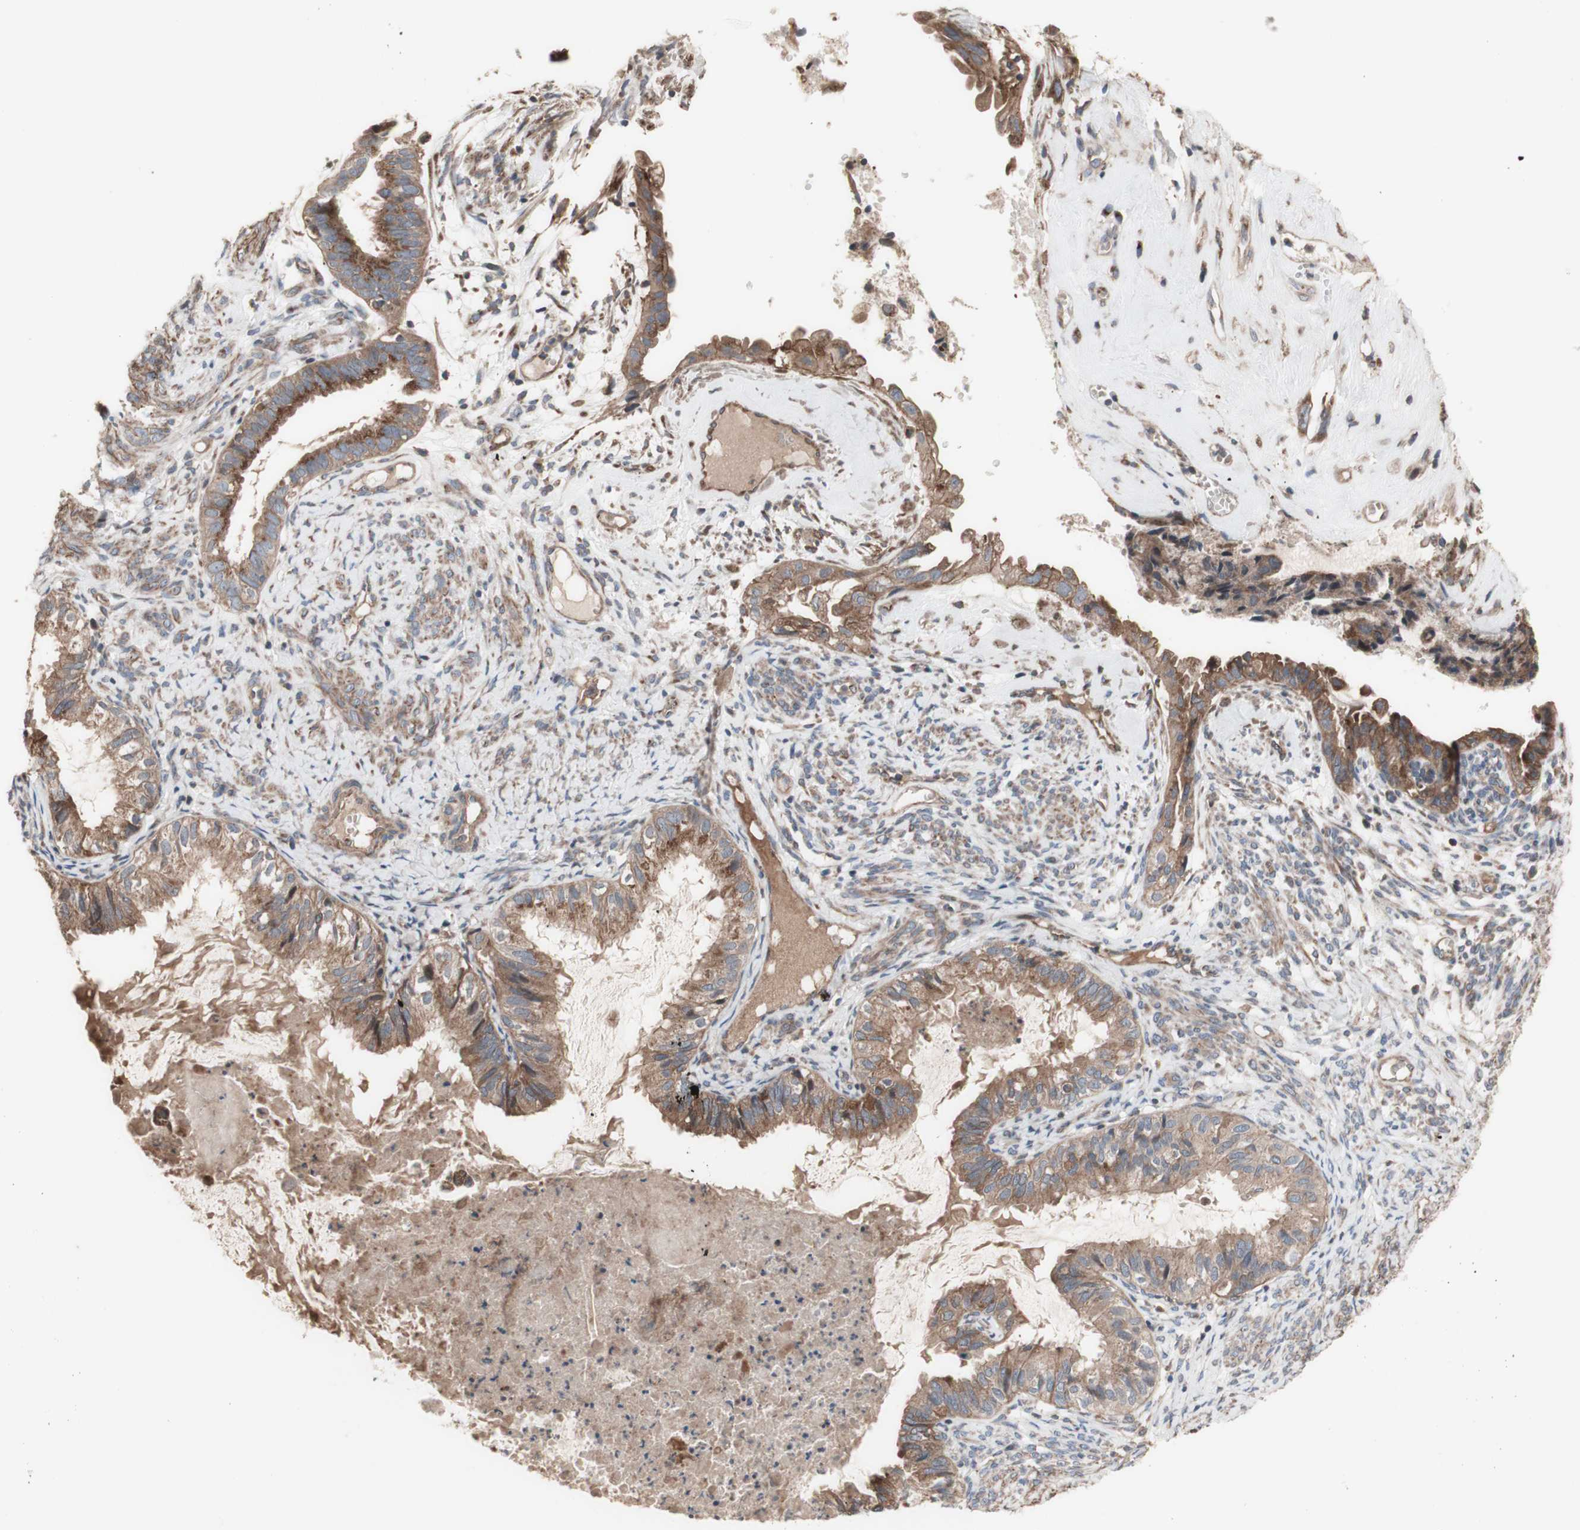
{"staining": {"intensity": "moderate", "quantity": ">75%", "location": "cytoplasmic/membranous"}, "tissue": "cervical cancer", "cell_type": "Tumor cells", "image_type": "cancer", "snomed": [{"axis": "morphology", "description": "Normal tissue, NOS"}, {"axis": "morphology", "description": "Adenocarcinoma, NOS"}, {"axis": "topography", "description": "Cervix"}, {"axis": "topography", "description": "Endometrium"}], "caption": "A brown stain labels moderate cytoplasmic/membranous staining of a protein in cervical cancer tumor cells. (DAB = brown stain, brightfield microscopy at high magnification).", "gene": "COPB1", "patient": {"sex": "female", "age": 86}}